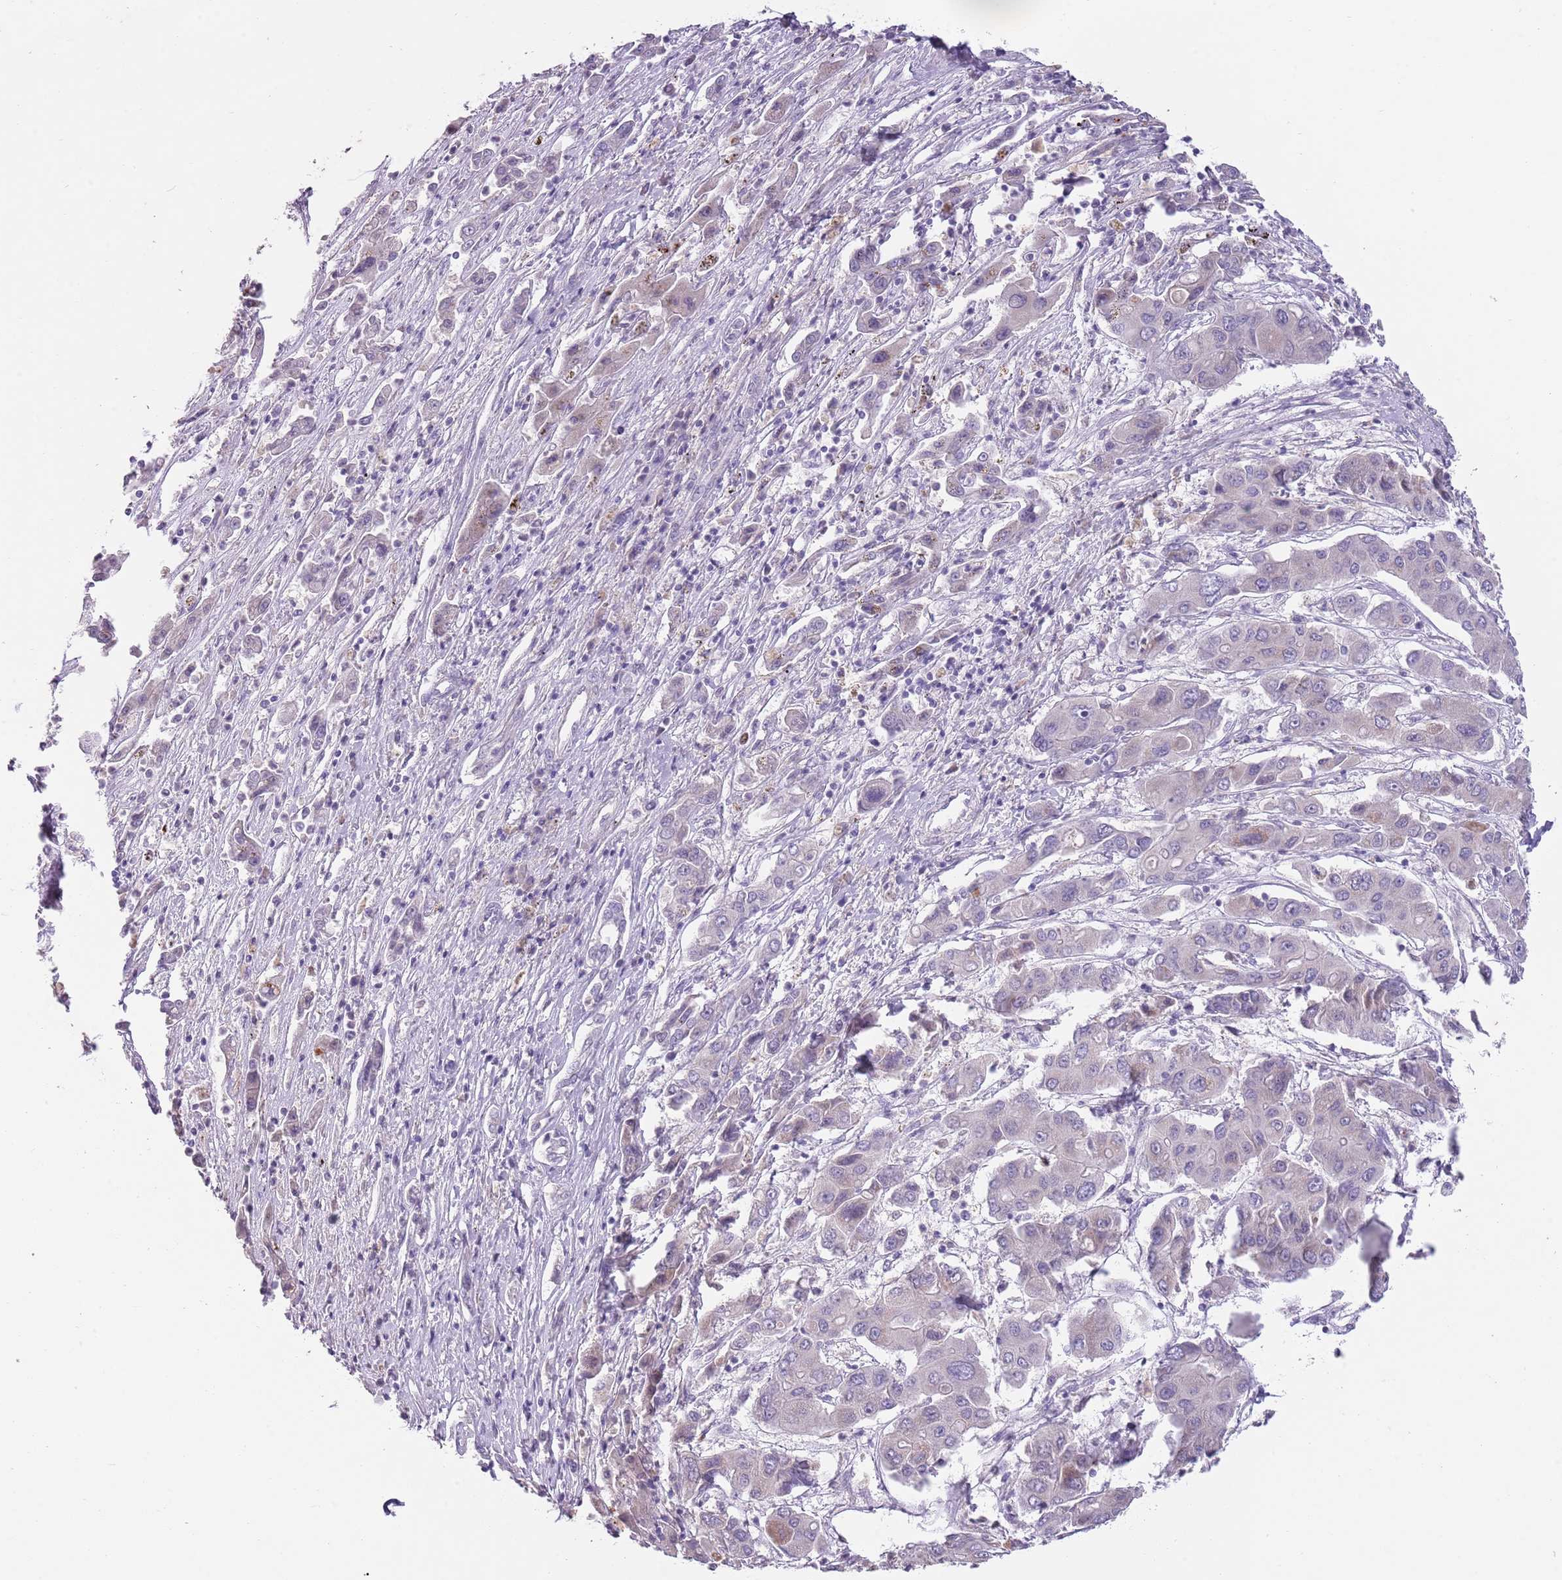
{"staining": {"intensity": "negative", "quantity": "none", "location": "none"}, "tissue": "liver cancer", "cell_type": "Tumor cells", "image_type": "cancer", "snomed": [{"axis": "morphology", "description": "Cholangiocarcinoma"}, {"axis": "topography", "description": "Liver"}], "caption": "This is an immunohistochemistry image of liver cancer. There is no staining in tumor cells.", "gene": "SLC35E3", "patient": {"sex": "male", "age": 67}}